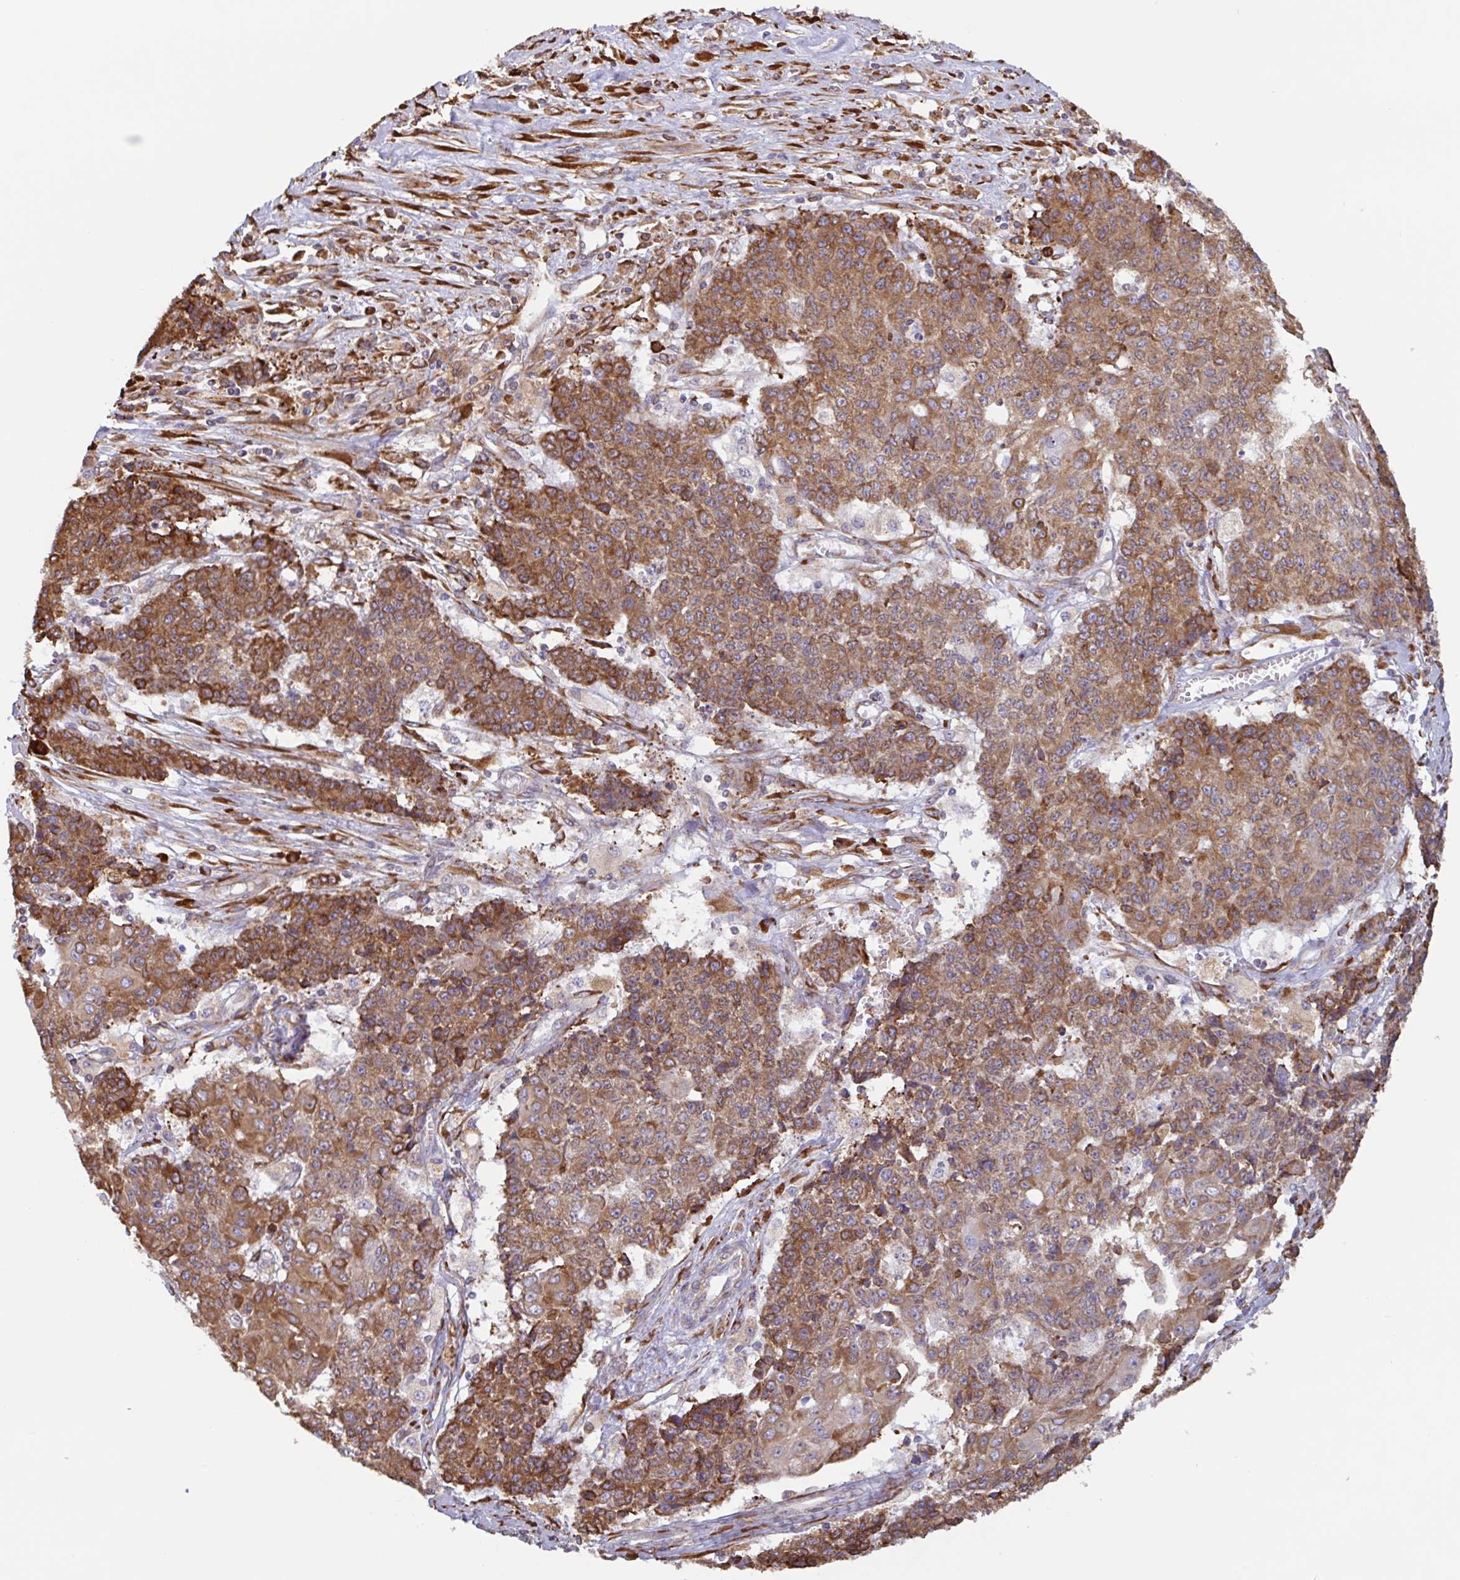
{"staining": {"intensity": "strong", "quantity": ">75%", "location": "cytoplasmic/membranous"}, "tissue": "ovarian cancer", "cell_type": "Tumor cells", "image_type": "cancer", "snomed": [{"axis": "morphology", "description": "Carcinoma, endometroid"}, {"axis": "topography", "description": "Ovary"}], "caption": "The image shows staining of ovarian cancer, revealing strong cytoplasmic/membranous protein staining (brown color) within tumor cells. (Brightfield microscopy of DAB IHC at high magnification).", "gene": "DOK4", "patient": {"sex": "female", "age": 42}}